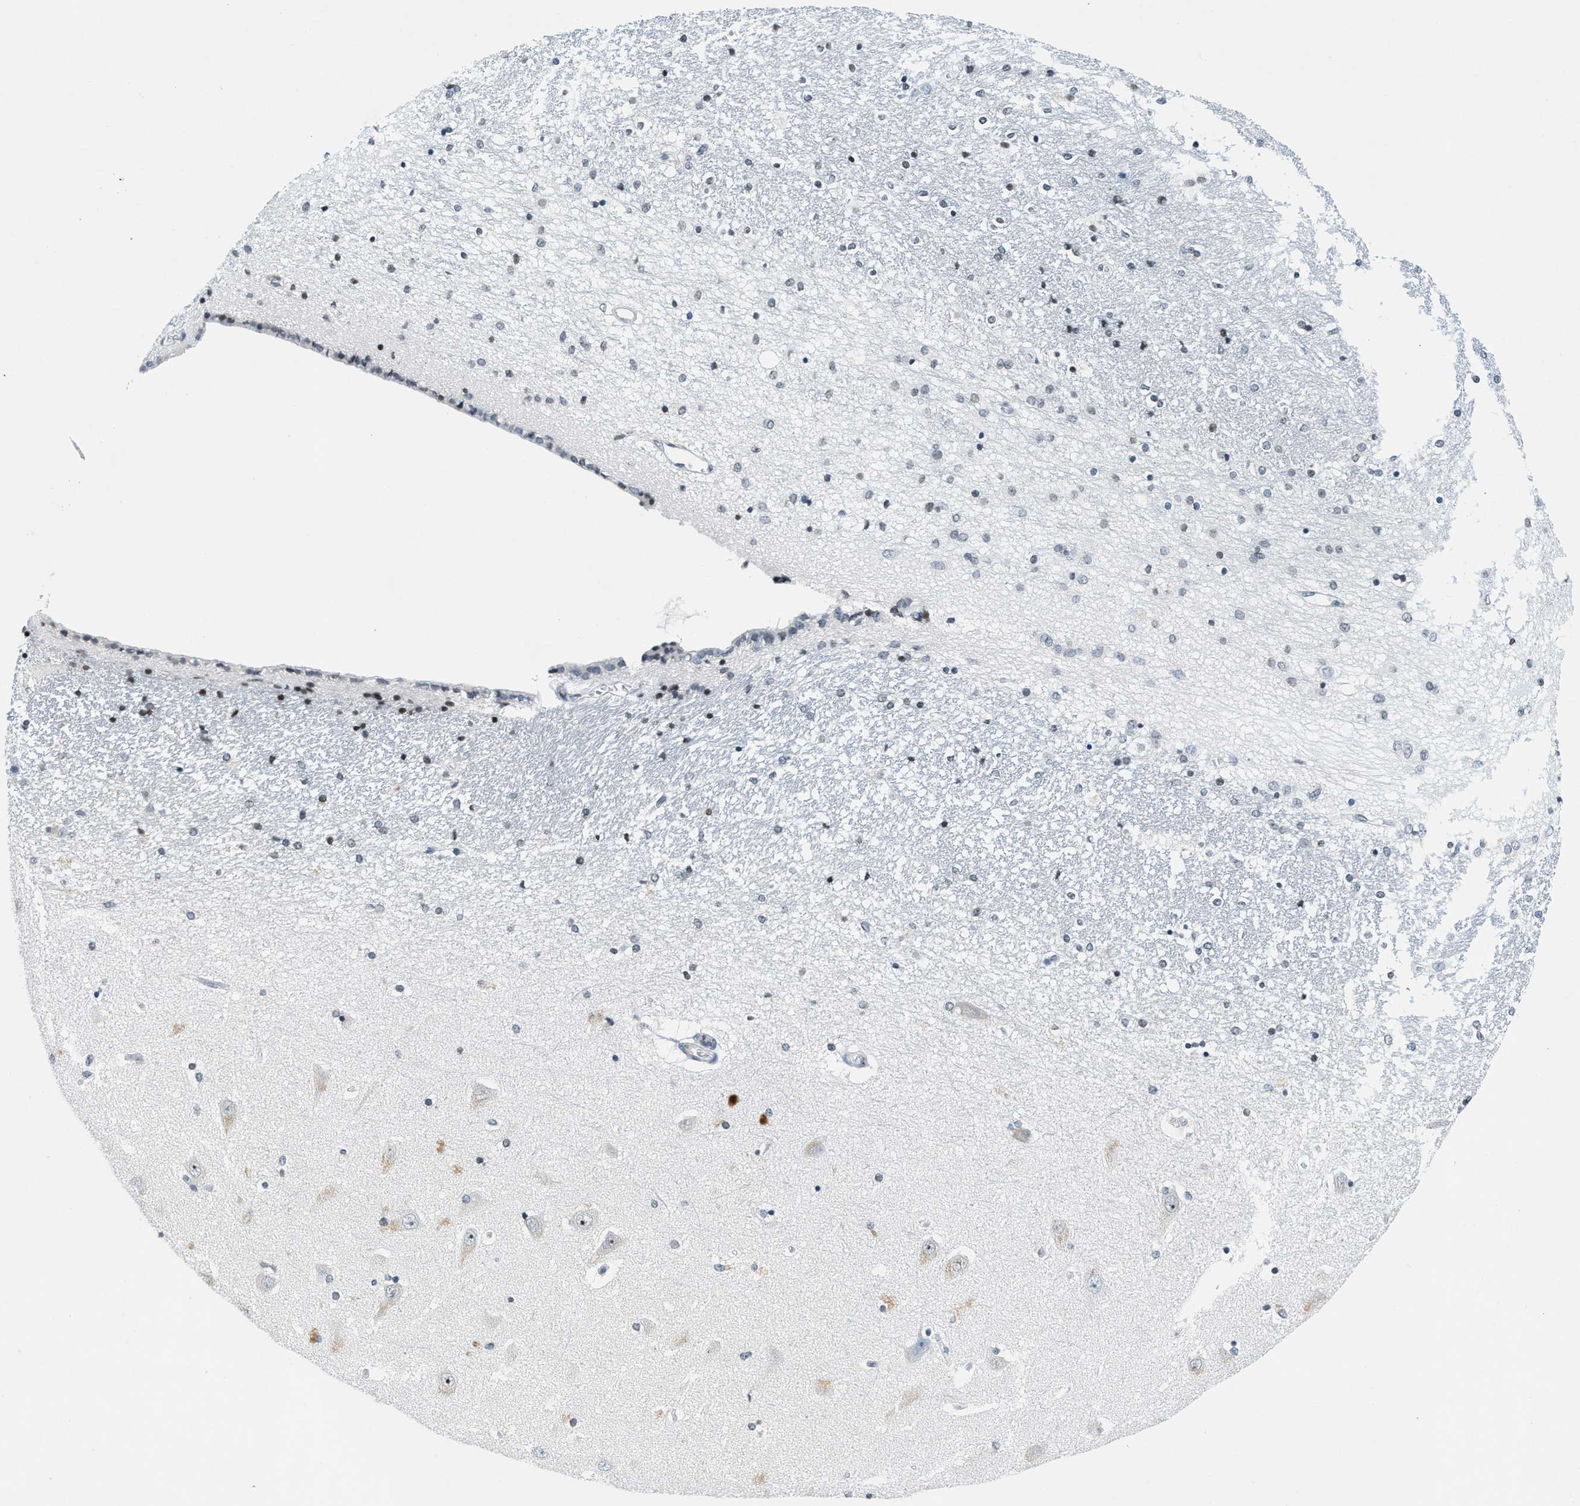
{"staining": {"intensity": "moderate", "quantity": "25%-75%", "location": "nuclear"}, "tissue": "hippocampus", "cell_type": "Glial cells", "image_type": "normal", "snomed": [{"axis": "morphology", "description": "Normal tissue, NOS"}, {"axis": "topography", "description": "Hippocampus"}], "caption": "Immunohistochemistry (DAB) staining of benign hippocampus reveals moderate nuclear protein expression in about 25%-75% of glial cells.", "gene": "UVRAG", "patient": {"sex": "female", "age": 54}}